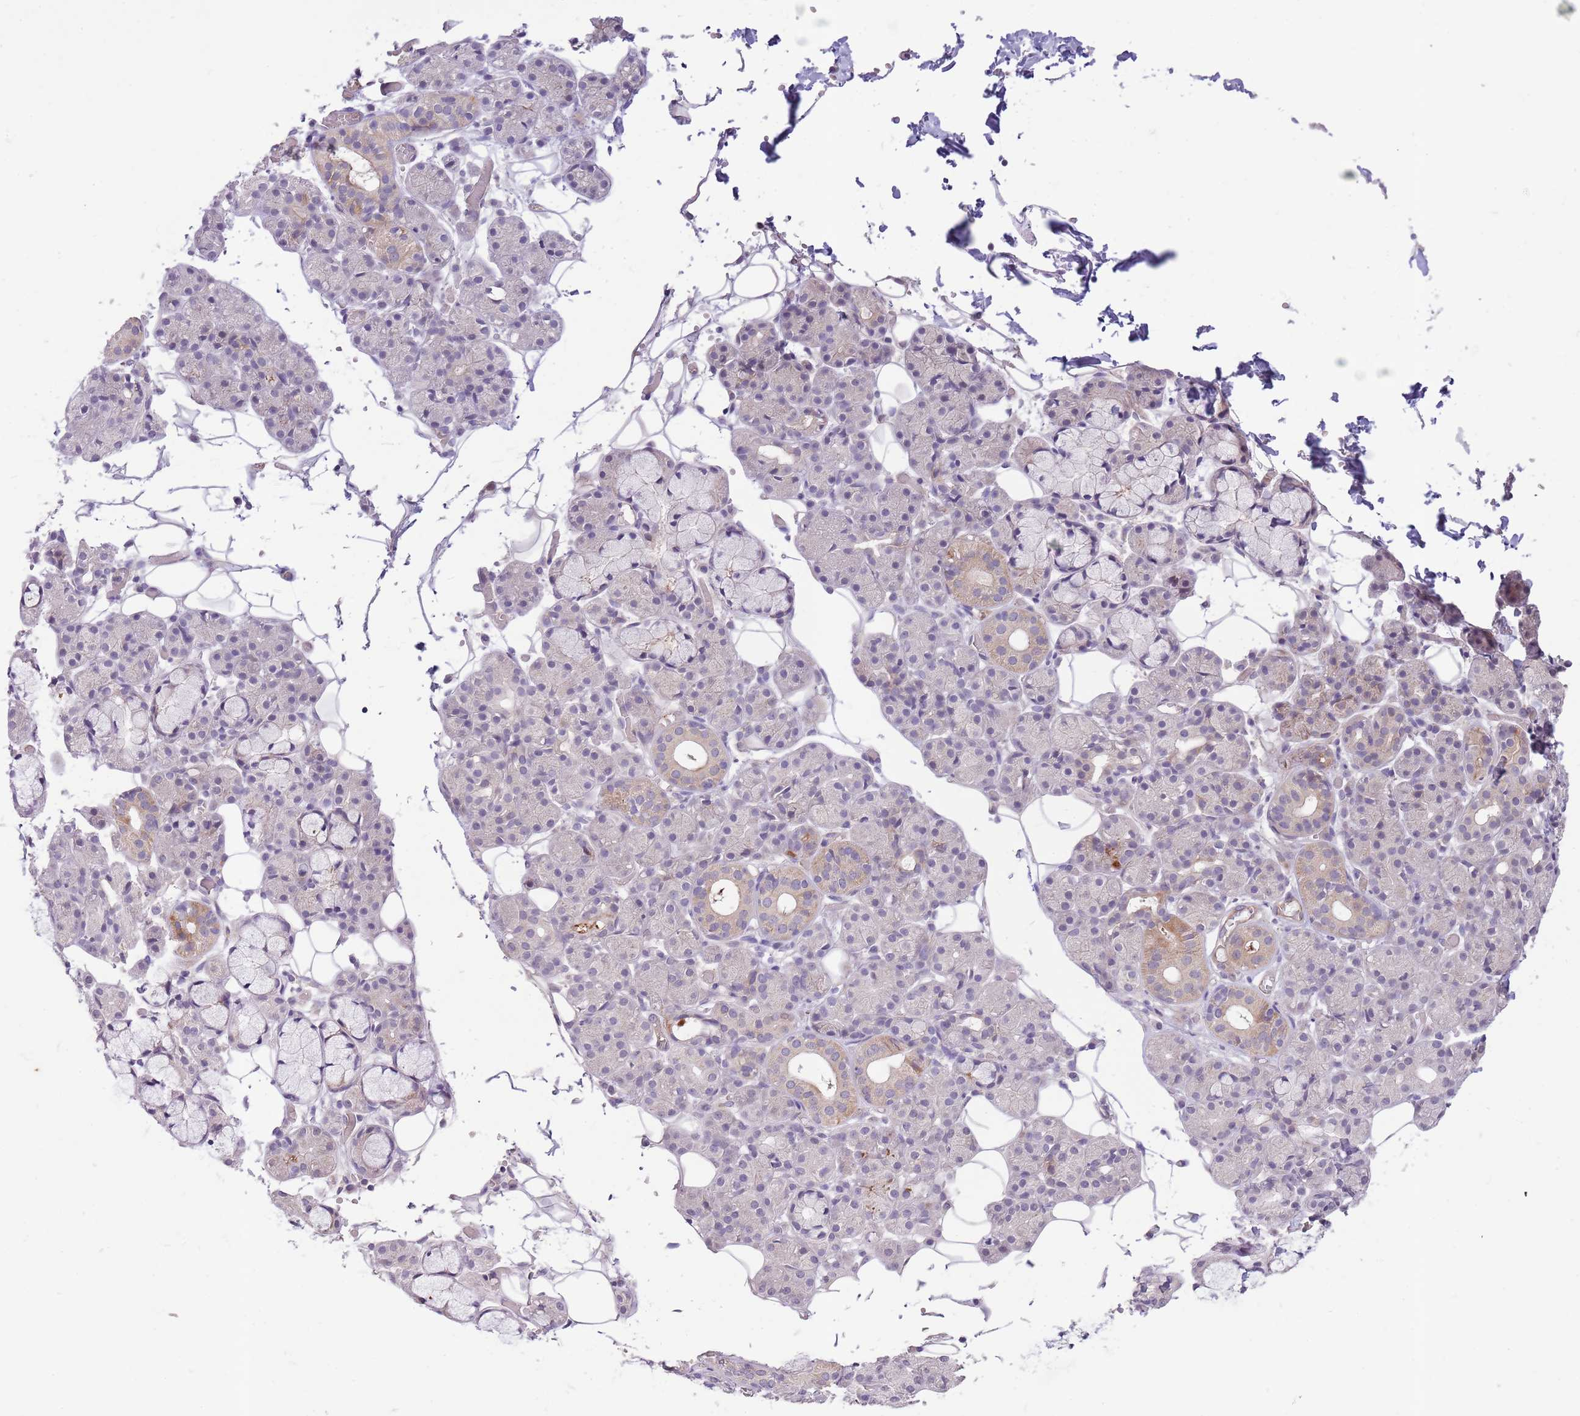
{"staining": {"intensity": "weak", "quantity": "<25%", "location": "cytoplasmic/membranous"}, "tissue": "salivary gland", "cell_type": "Glandular cells", "image_type": "normal", "snomed": [{"axis": "morphology", "description": "Normal tissue, NOS"}, {"axis": "topography", "description": "Salivary gland"}], "caption": "High magnification brightfield microscopy of benign salivary gland stained with DAB (3,3'-diaminobenzidine) (brown) and counterstained with hematoxylin (blue): glandular cells show no significant expression.", "gene": "ZNF658", "patient": {"sex": "male", "age": 63}}